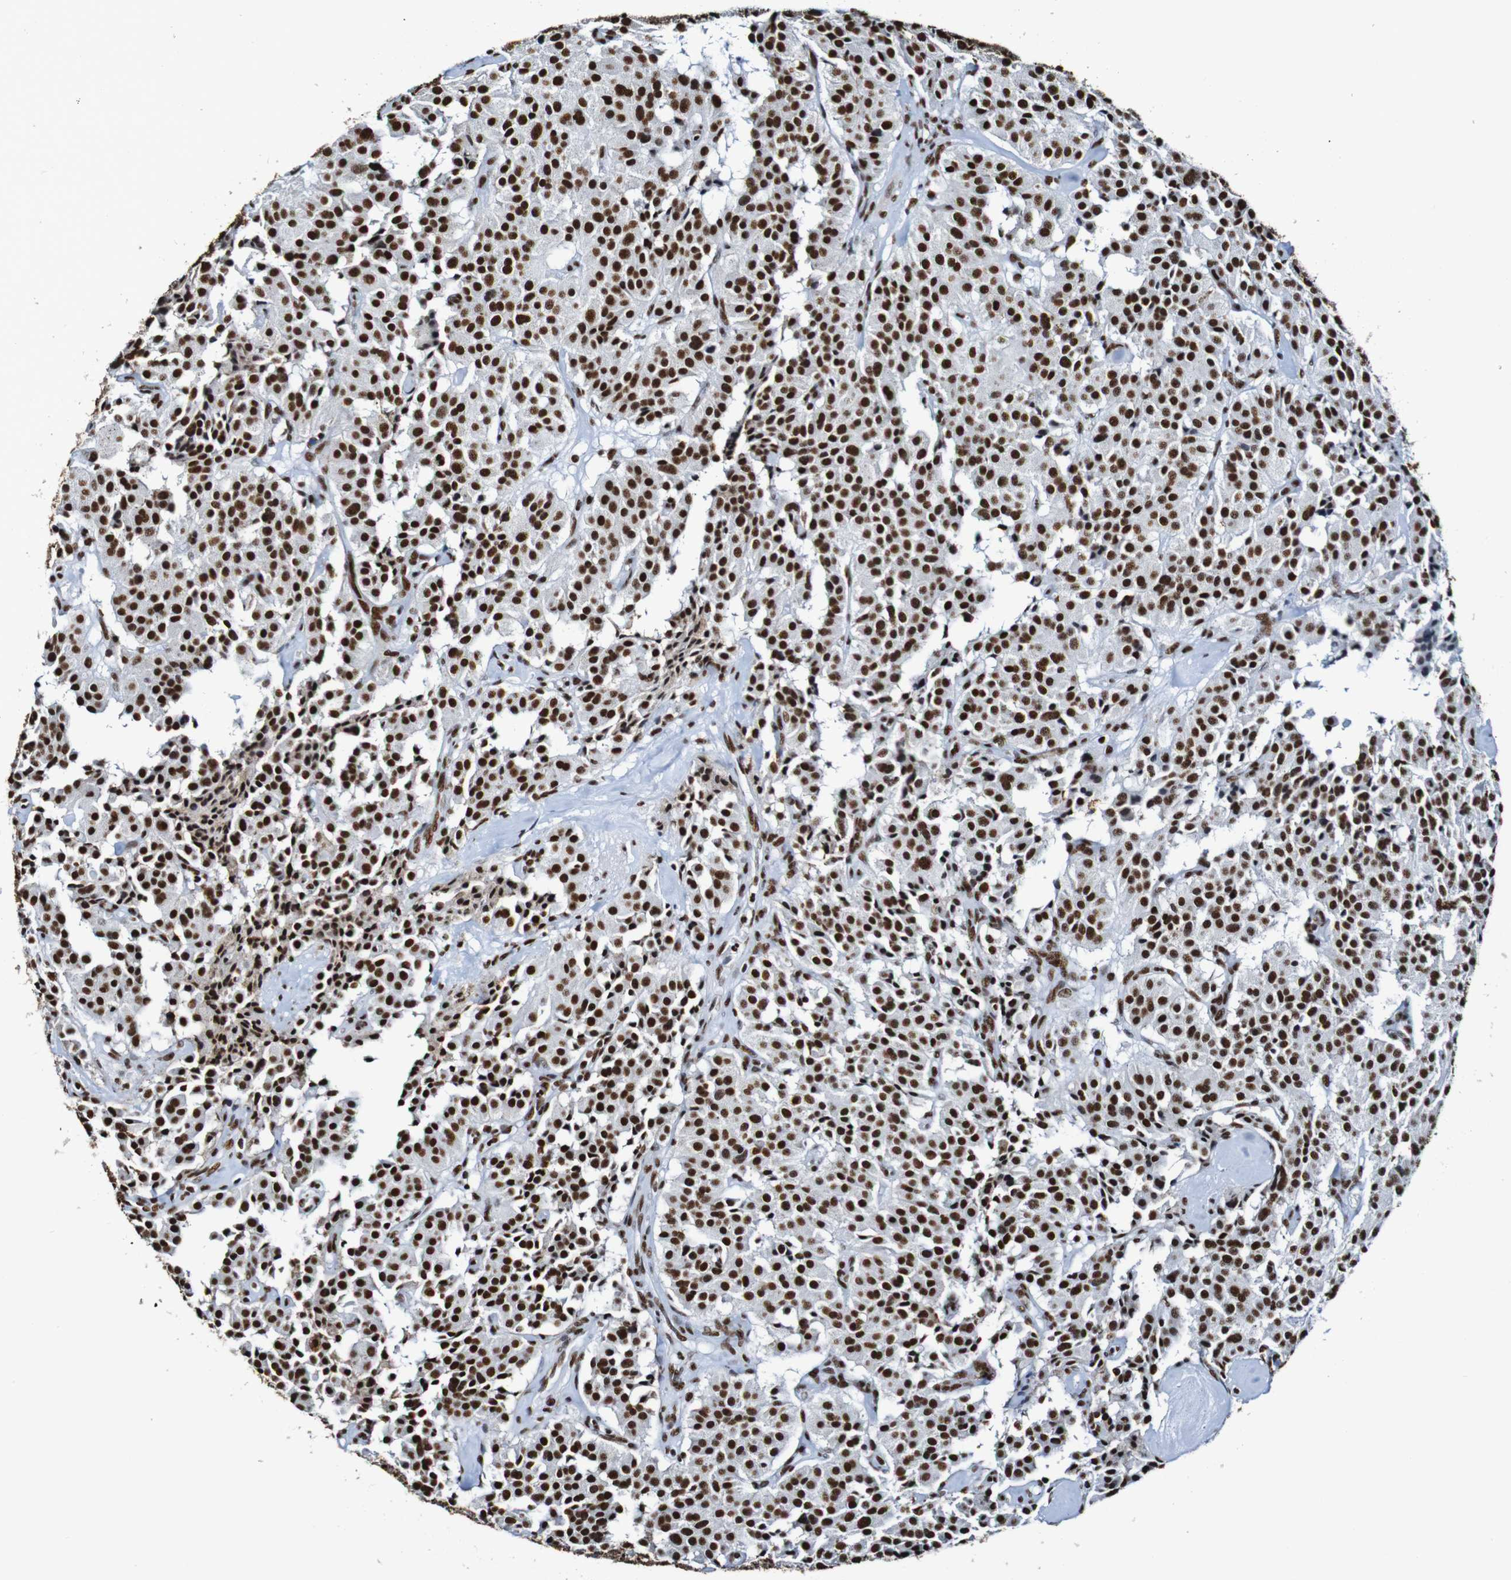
{"staining": {"intensity": "strong", "quantity": ">75%", "location": "nuclear"}, "tissue": "carcinoid", "cell_type": "Tumor cells", "image_type": "cancer", "snomed": [{"axis": "morphology", "description": "Carcinoid, malignant, NOS"}, {"axis": "topography", "description": "Lung"}], "caption": "Strong nuclear expression is present in approximately >75% of tumor cells in carcinoid (malignant). Nuclei are stained in blue.", "gene": "SRSF3", "patient": {"sex": "male", "age": 30}}